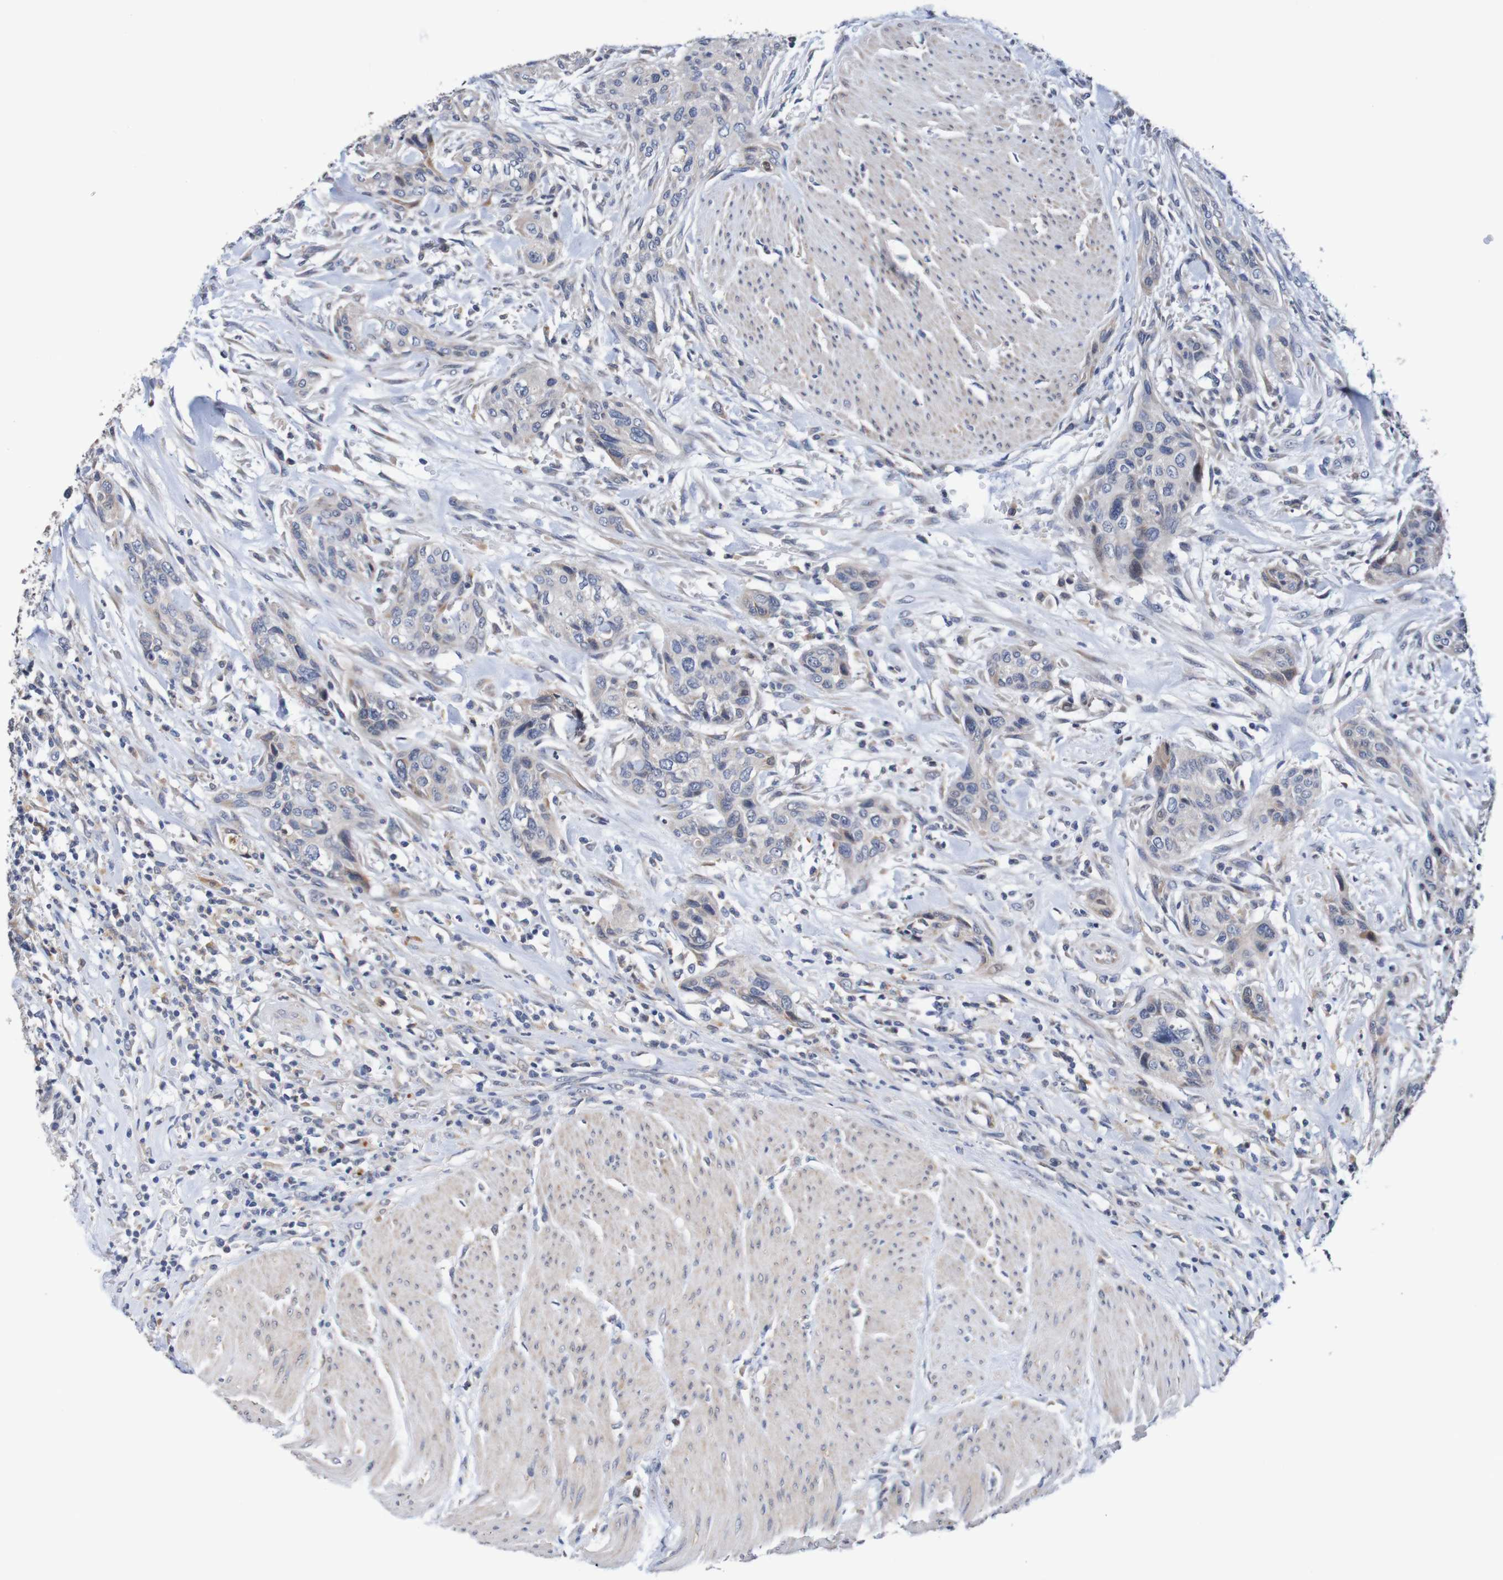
{"staining": {"intensity": "negative", "quantity": "none", "location": "none"}, "tissue": "urothelial cancer", "cell_type": "Tumor cells", "image_type": "cancer", "snomed": [{"axis": "morphology", "description": "Urothelial carcinoma, High grade"}, {"axis": "topography", "description": "Urinary bladder"}], "caption": "Tumor cells are negative for brown protein staining in urothelial cancer.", "gene": "FIBP", "patient": {"sex": "male", "age": 35}}